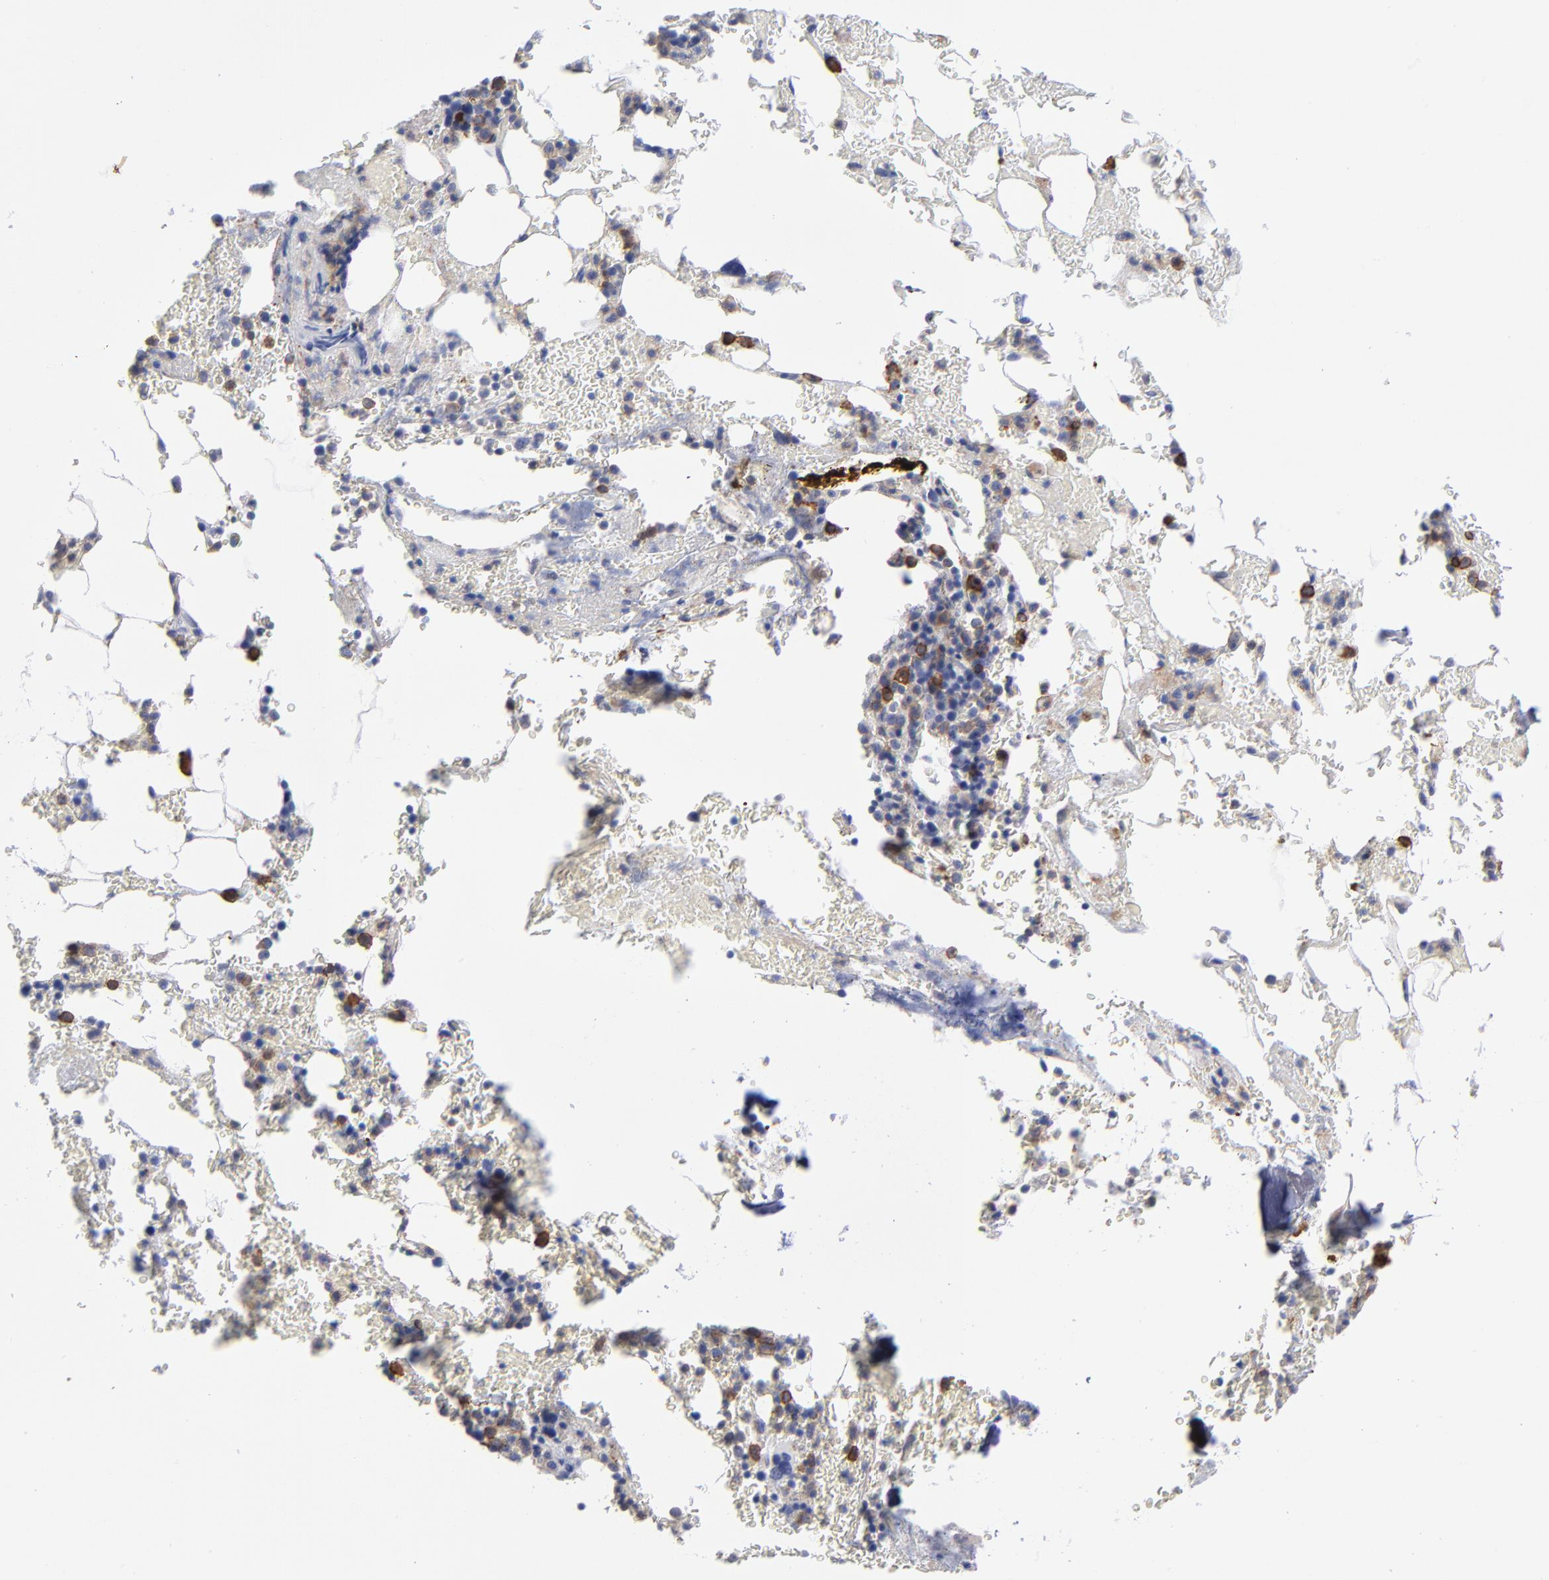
{"staining": {"intensity": "moderate", "quantity": "<25%", "location": "cytoplasmic/membranous"}, "tissue": "bone marrow", "cell_type": "Hematopoietic cells", "image_type": "normal", "snomed": [{"axis": "morphology", "description": "Normal tissue, NOS"}, {"axis": "topography", "description": "Bone marrow"}], "caption": "Brown immunohistochemical staining in benign human bone marrow exhibits moderate cytoplasmic/membranous expression in about <25% of hematopoietic cells. The protein is stained brown, and the nuclei are stained in blue (DAB IHC with brightfield microscopy, high magnification).", "gene": "LAT2", "patient": {"sex": "female", "age": 73}}